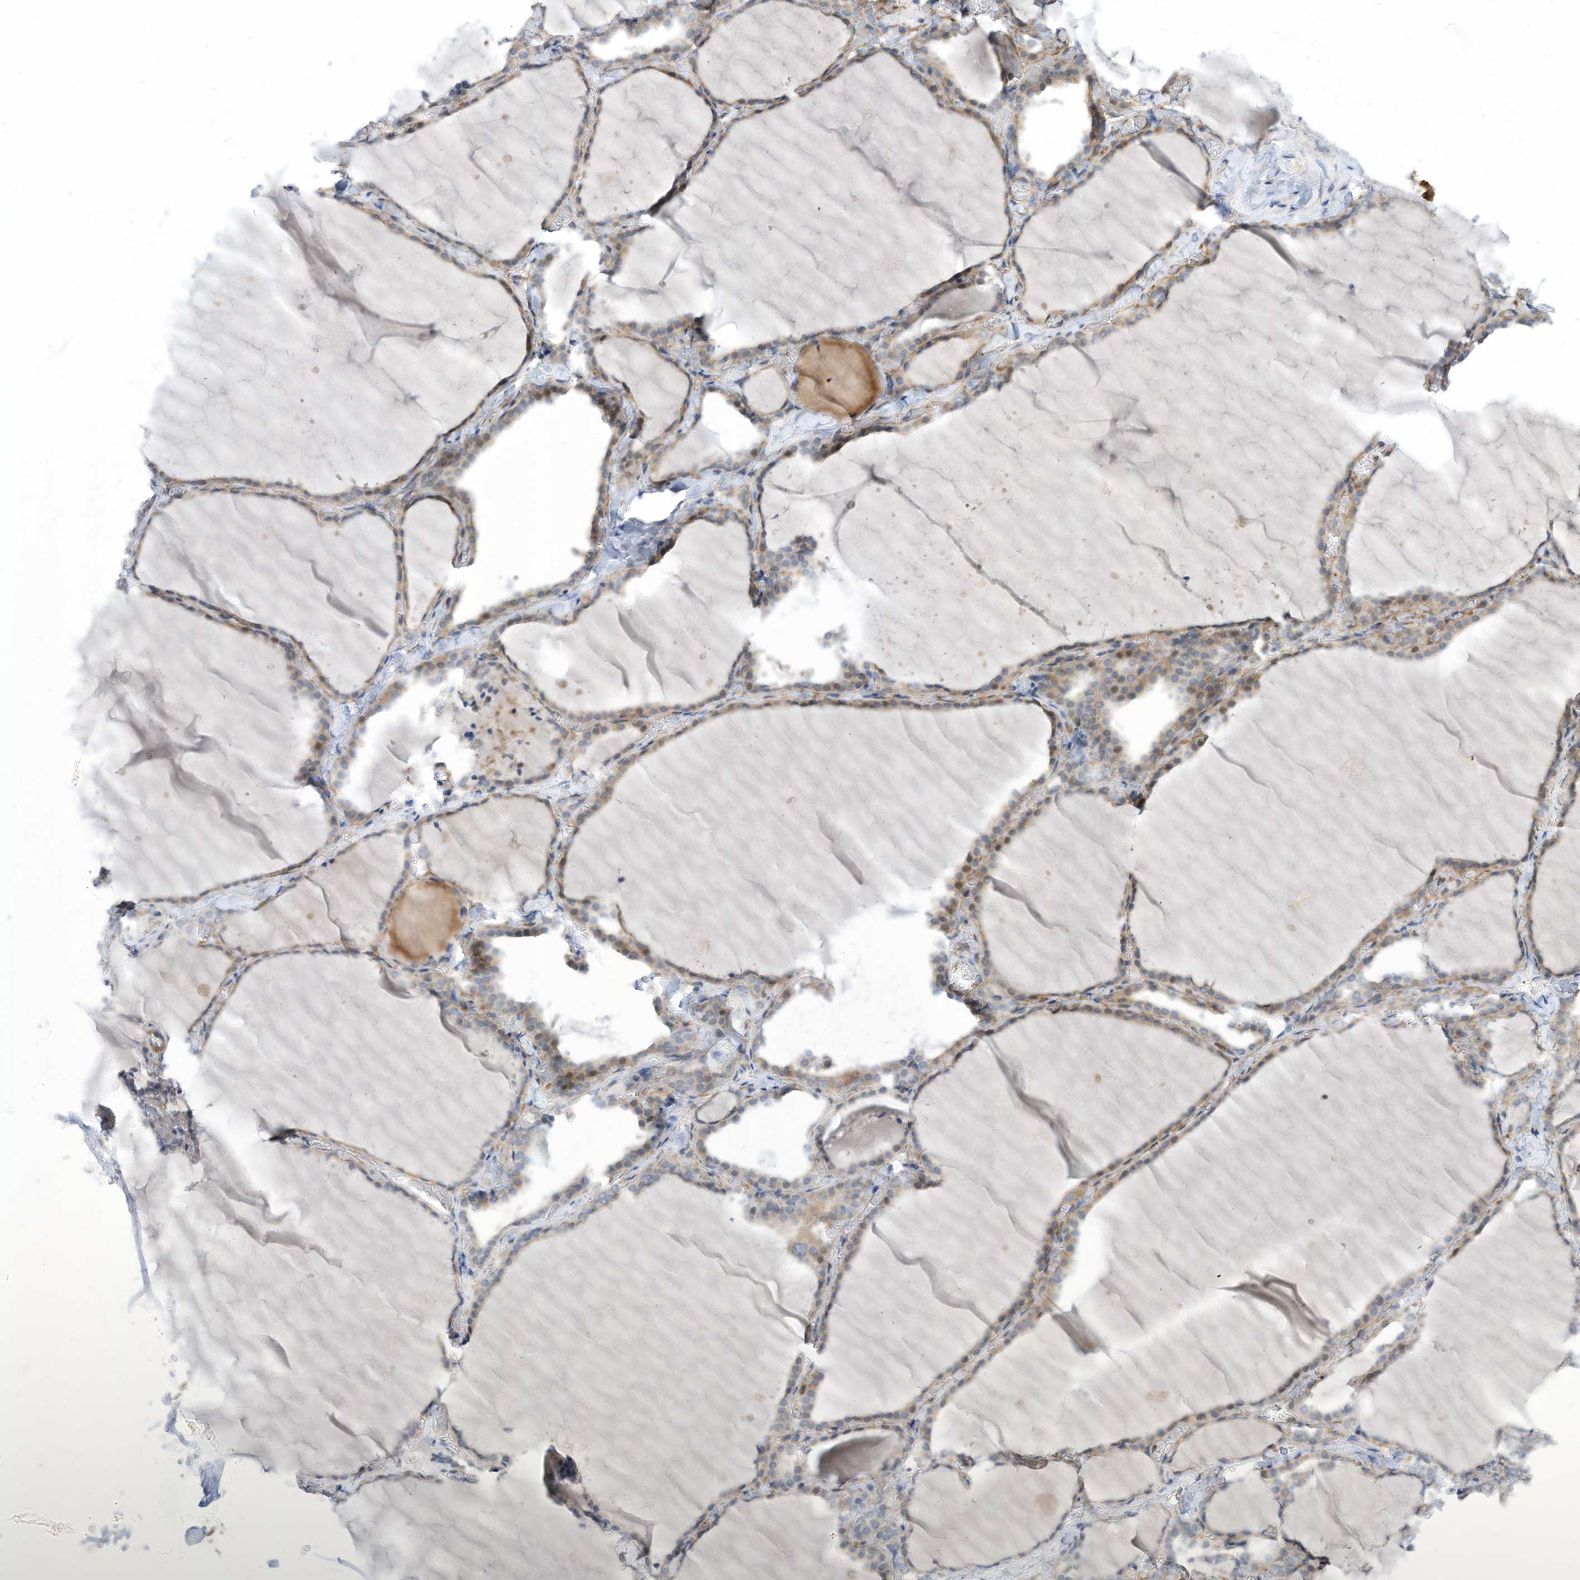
{"staining": {"intensity": "negative", "quantity": "none", "location": "none"}, "tissue": "thyroid gland", "cell_type": "Glandular cells", "image_type": "normal", "snomed": [{"axis": "morphology", "description": "Normal tissue, NOS"}, {"axis": "topography", "description": "Thyroid gland"}], "caption": "Immunohistochemistry image of benign thyroid gland: human thyroid gland stained with DAB displays no significant protein positivity in glandular cells.", "gene": "GPATCH3", "patient": {"sex": "female", "age": 22}}